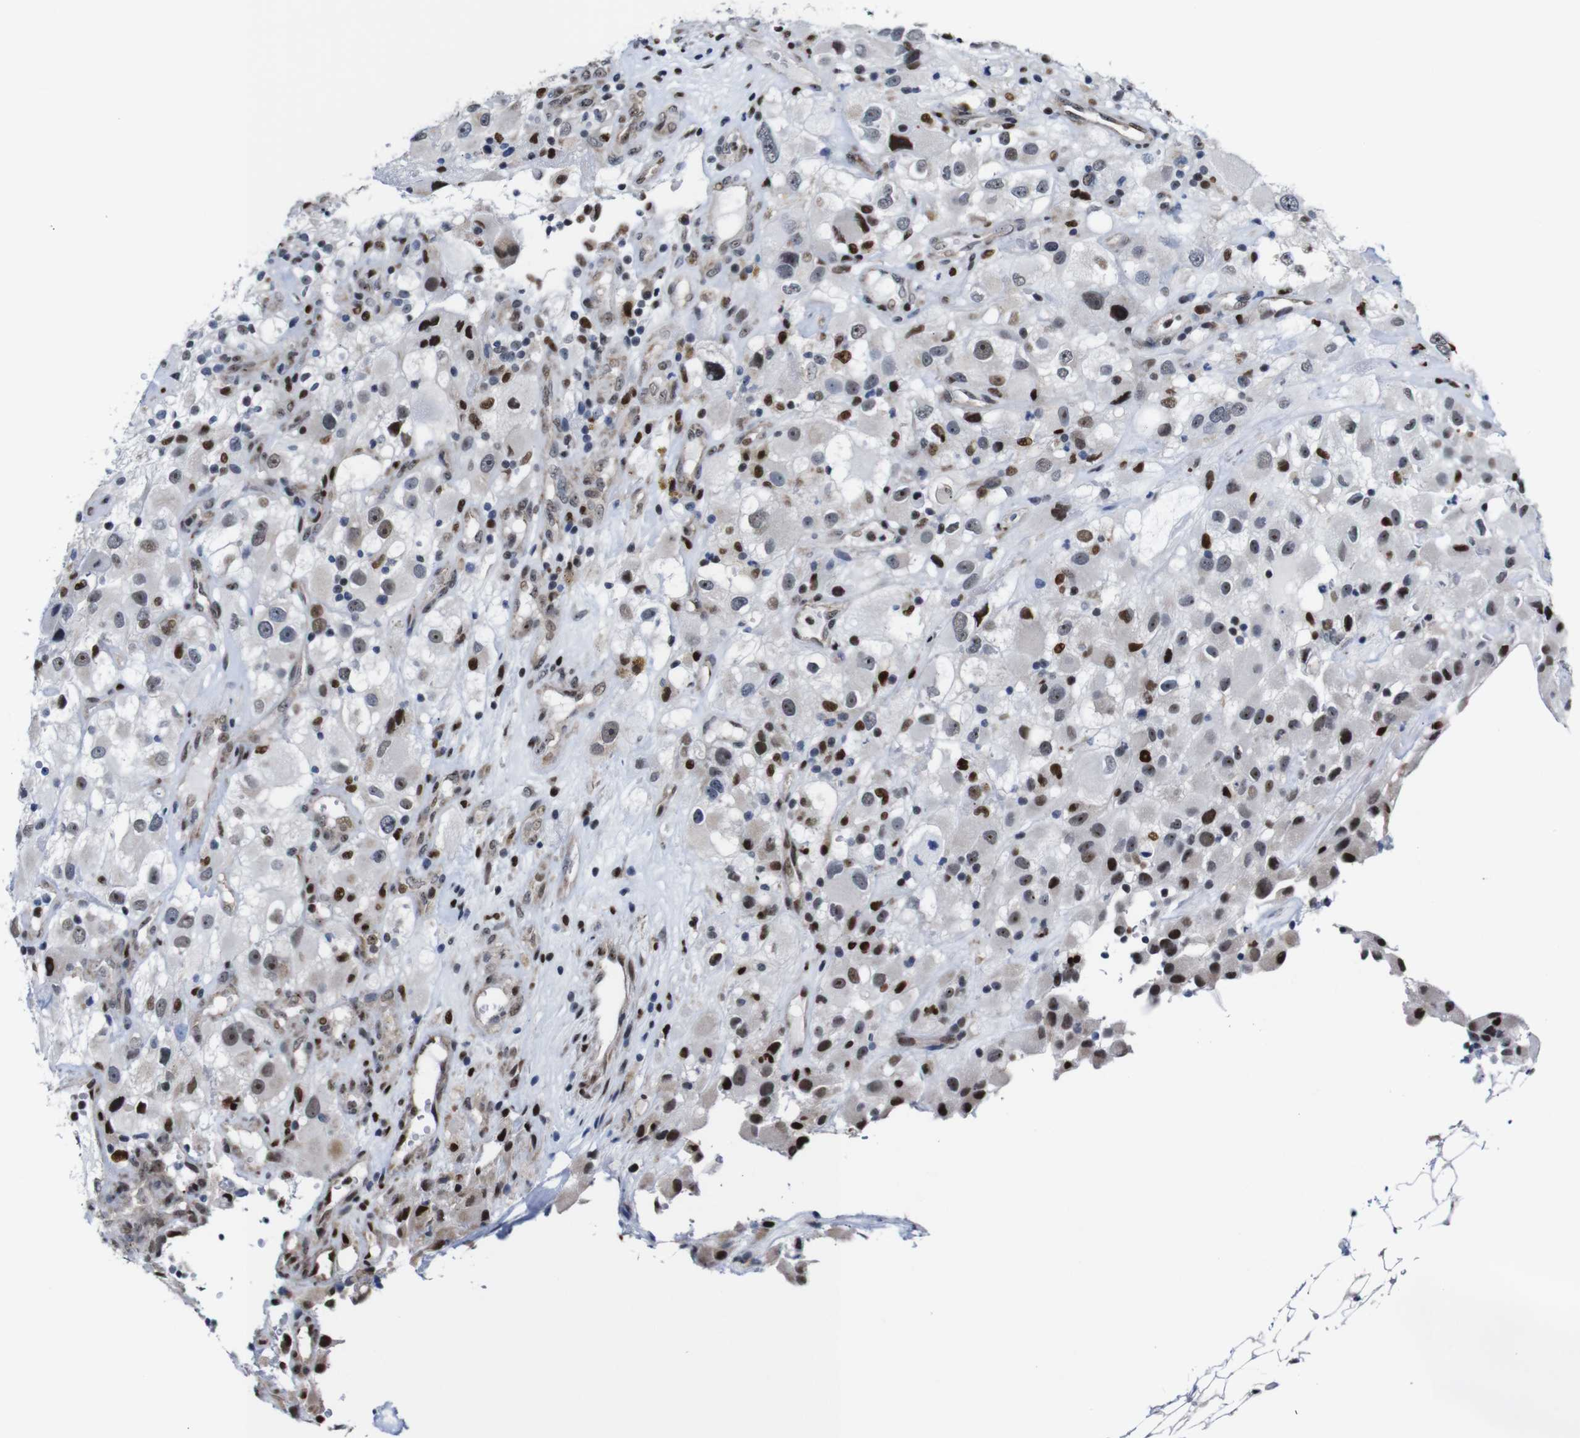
{"staining": {"intensity": "moderate", "quantity": "25%-75%", "location": "nuclear"}, "tissue": "renal cancer", "cell_type": "Tumor cells", "image_type": "cancer", "snomed": [{"axis": "morphology", "description": "Adenocarcinoma, NOS"}, {"axis": "topography", "description": "Kidney"}], "caption": "This is an image of immunohistochemistry staining of renal adenocarcinoma, which shows moderate staining in the nuclear of tumor cells.", "gene": "GATA6", "patient": {"sex": "female", "age": 52}}